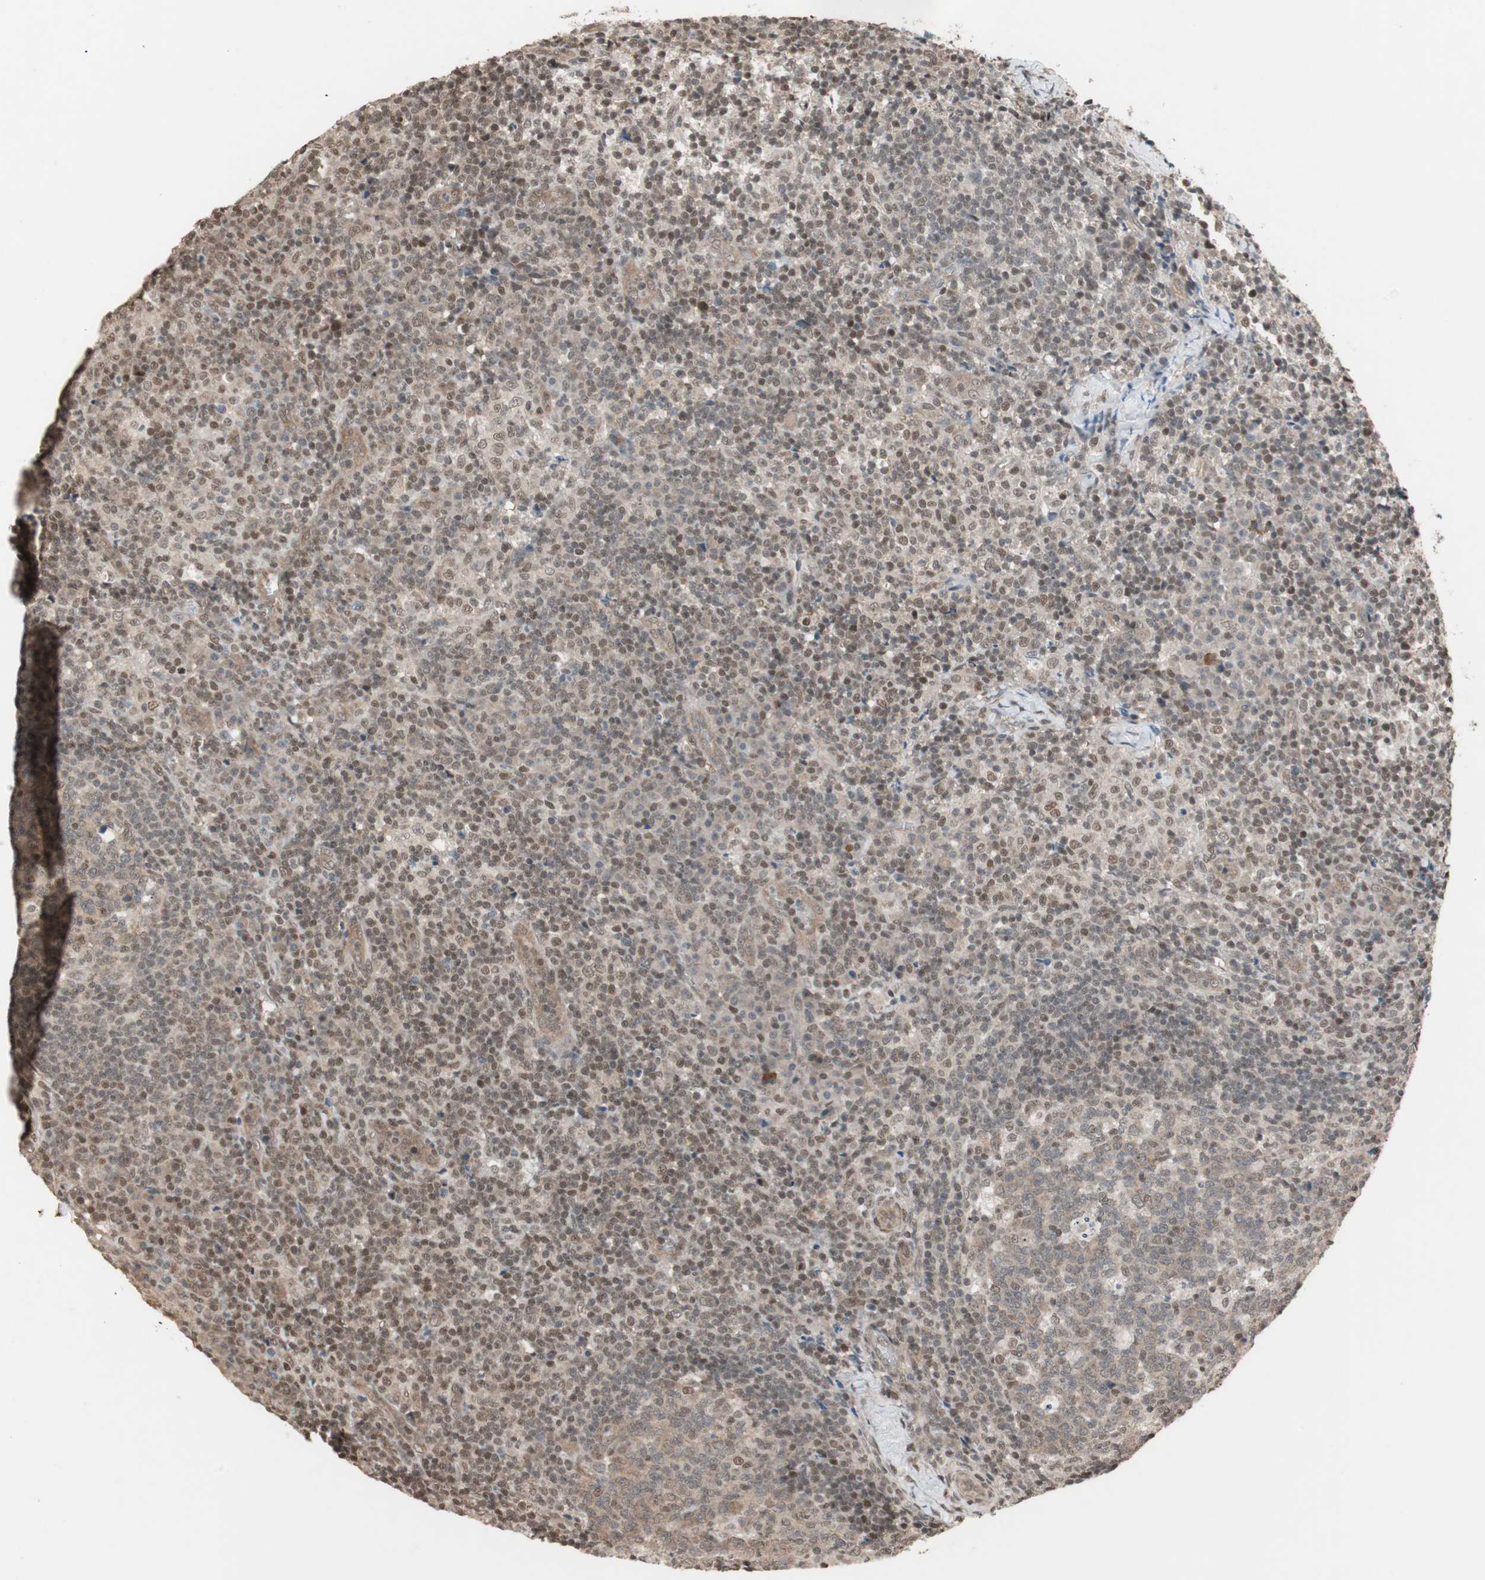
{"staining": {"intensity": "weak", "quantity": ">75%", "location": "nuclear"}, "tissue": "lymph node", "cell_type": "Germinal center cells", "image_type": "normal", "snomed": [{"axis": "morphology", "description": "Normal tissue, NOS"}, {"axis": "morphology", "description": "Inflammation, NOS"}, {"axis": "topography", "description": "Lymph node"}], "caption": "IHC (DAB) staining of benign human lymph node displays weak nuclear protein expression in about >75% of germinal center cells. Nuclei are stained in blue.", "gene": "DRAP1", "patient": {"sex": "male", "age": 55}}